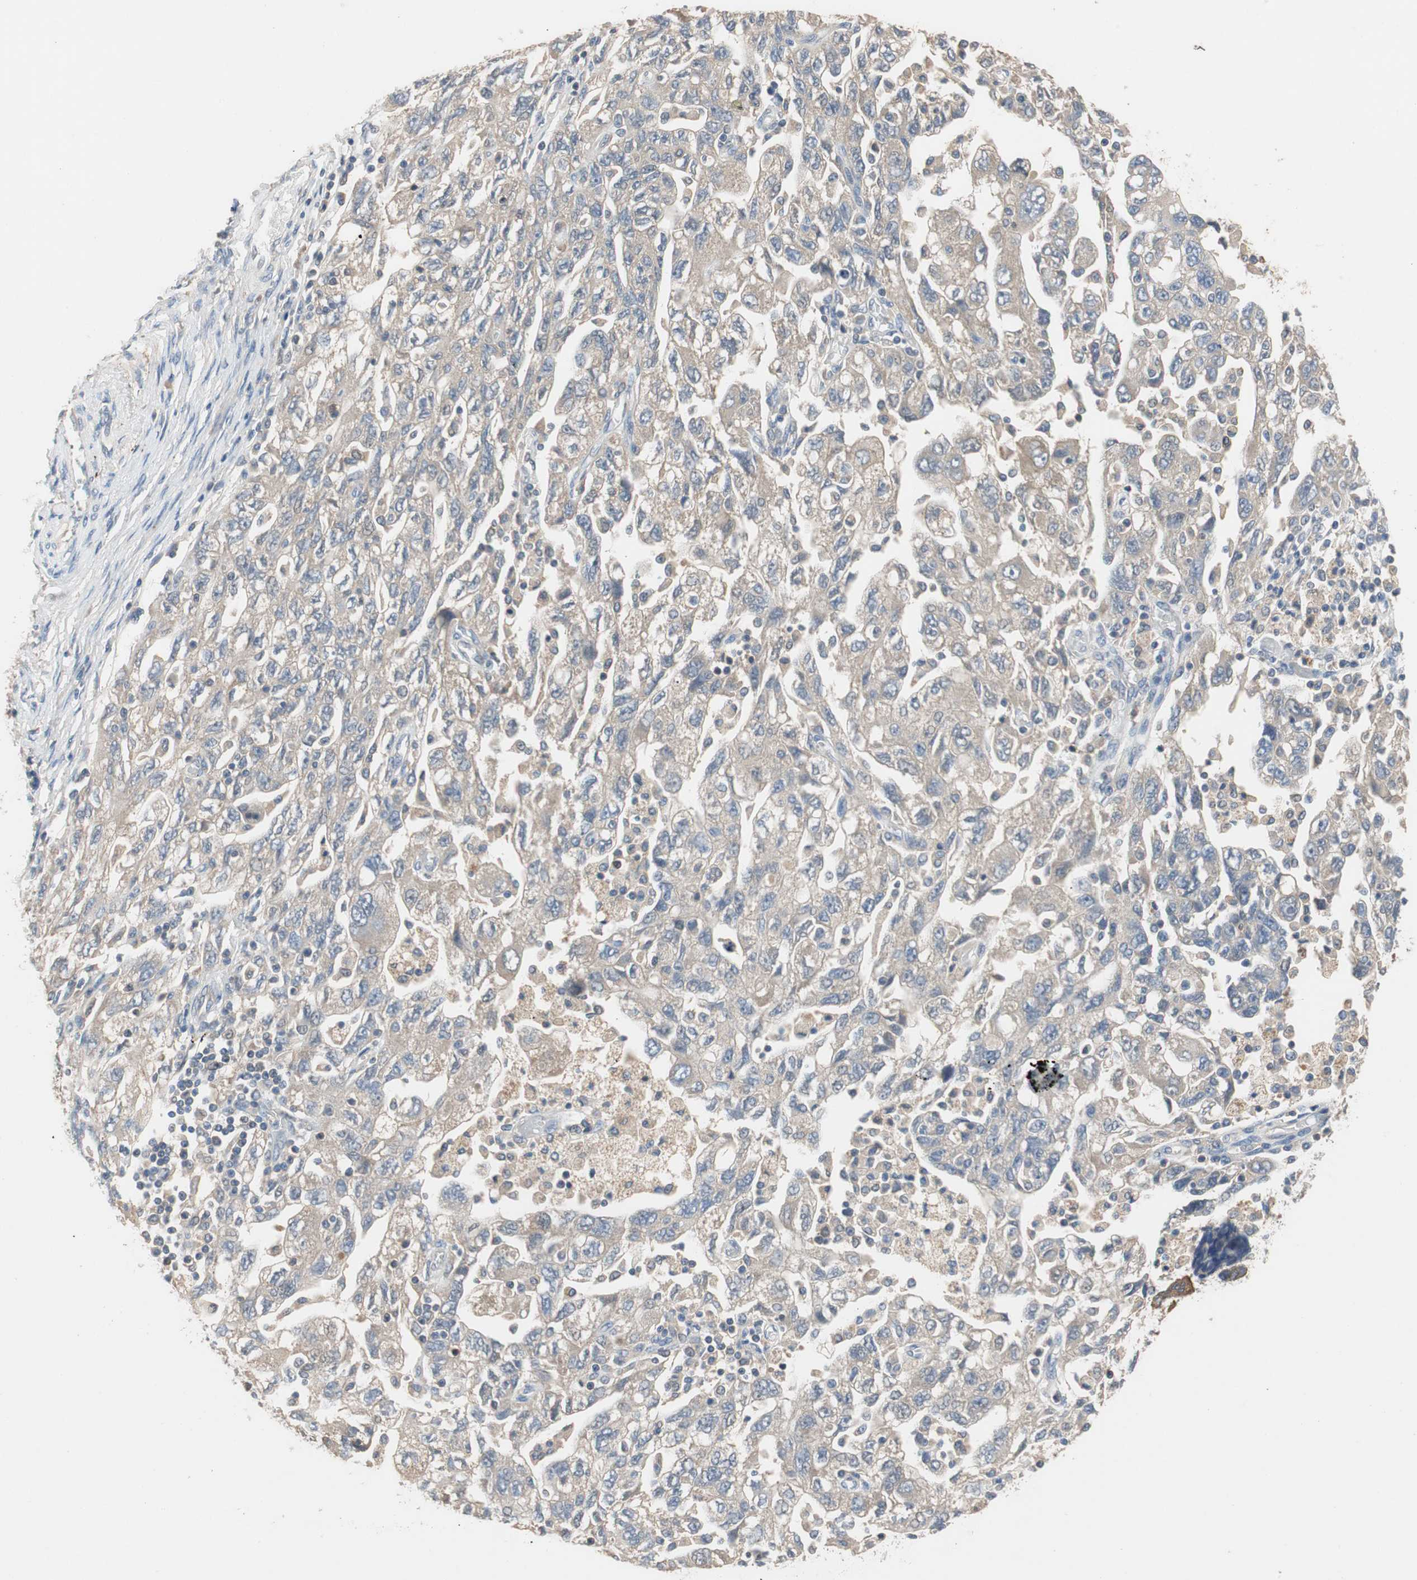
{"staining": {"intensity": "weak", "quantity": "25%-75%", "location": "cytoplasmic/membranous"}, "tissue": "ovarian cancer", "cell_type": "Tumor cells", "image_type": "cancer", "snomed": [{"axis": "morphology", "description": "Carcinoma, NOS"}, {"axis": "morphology", "description": "Cystadenocarcinoma, serous, NOS"}, {"axis": "topography", "description": "Ovary"}], "caption": "Immunohistochemistry photomicrograph of human ovarian cancer stained for a protein (brown), which demonstrates low levels of weak cytoplasmic/membranous expression in about 25%-75% of tumor cells.", "gene": "ADAP1", "patient": {"sex": "female", "age": 69}}